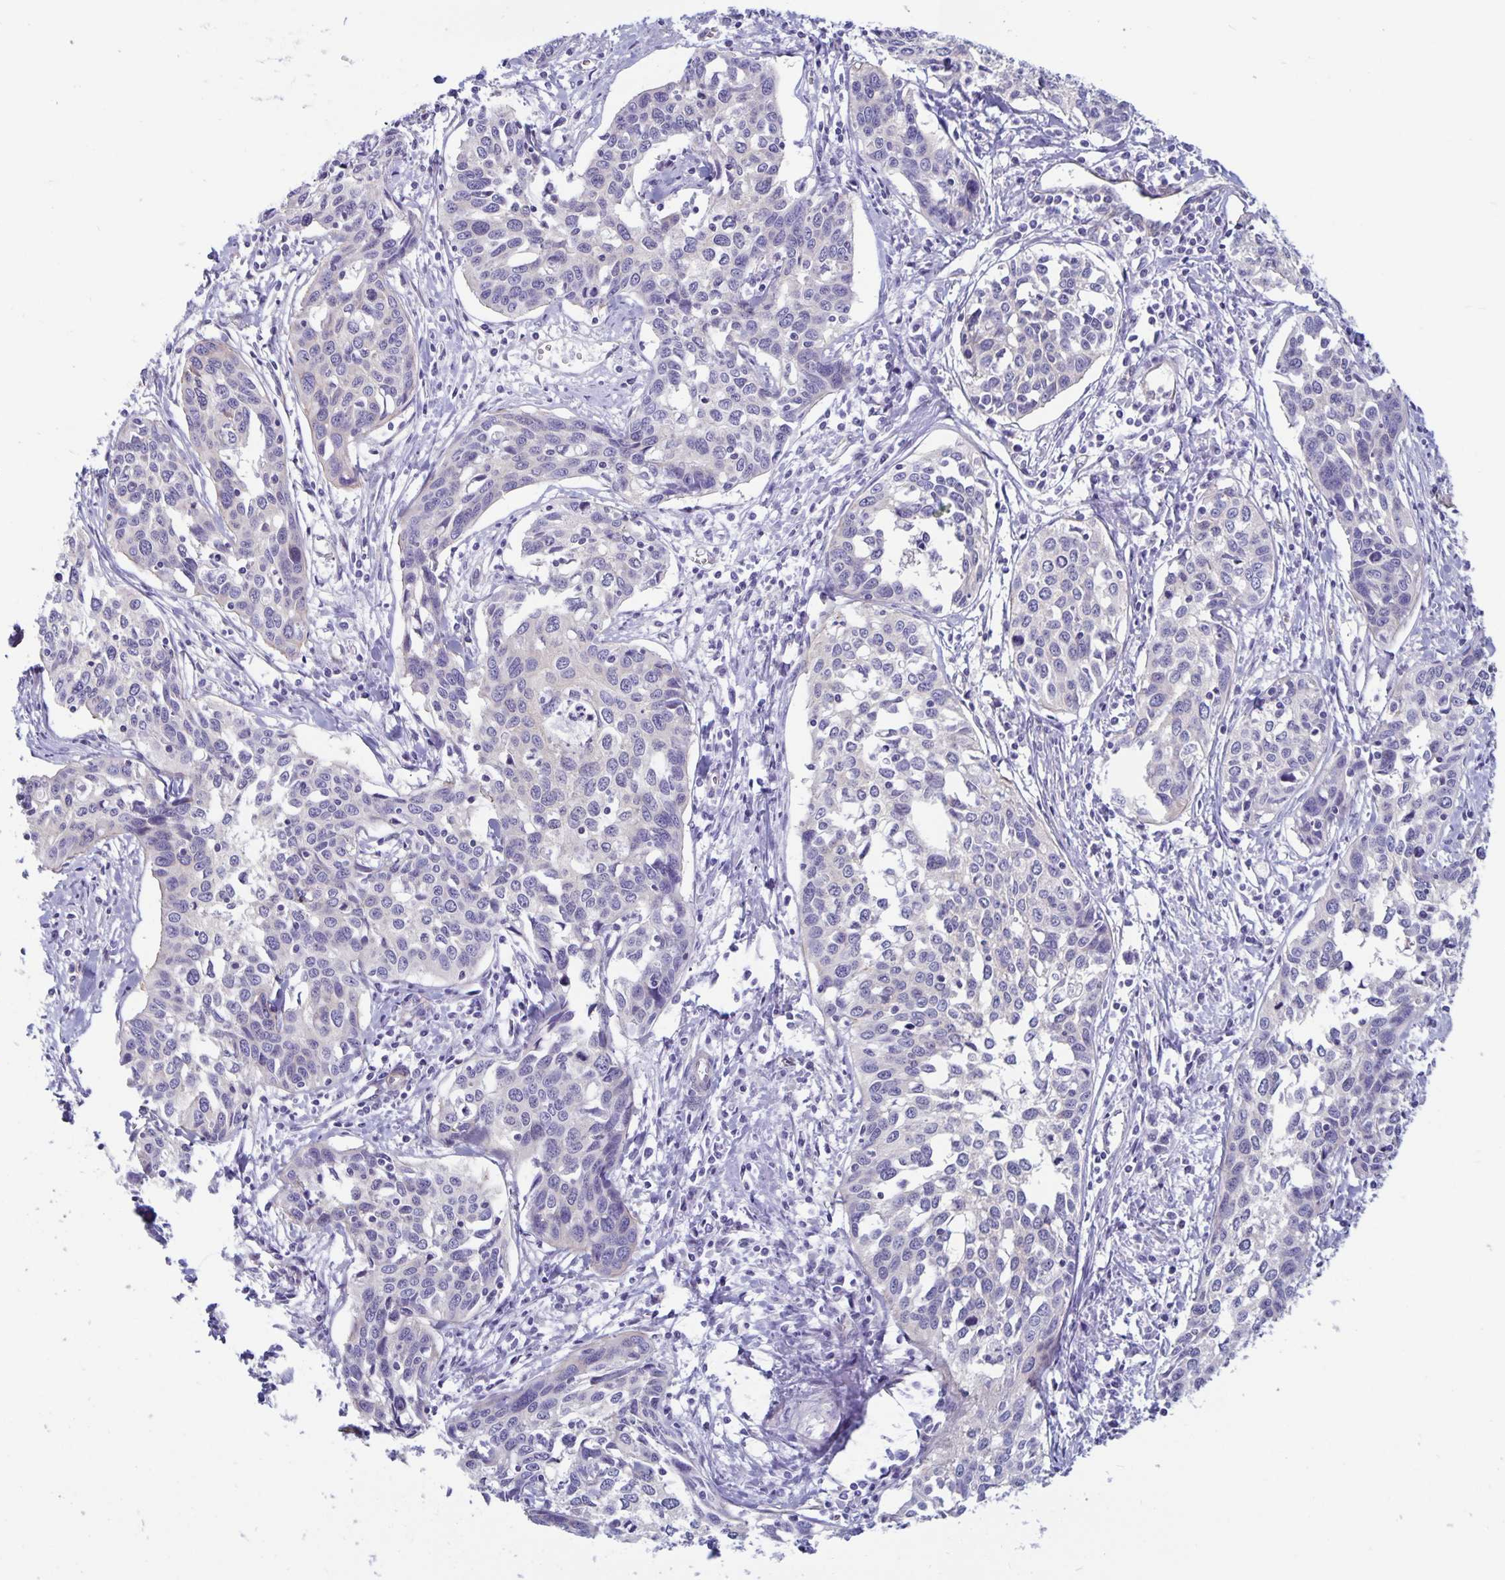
{"staining": {"intensity": "negative", "quantity": "none", "location": "none"}, "tissue": "cervical cancer", "cell_type": "Tumor cells", "image_type": "cancer", "snomed": [{"axis": "morphology", "description": "Squamous cell carcinoma, NOS"}, {"axis": "topography", "description": "Cervix"}], "caption": "Tumor cells are negative for brown protein staining in squamous cell carcinoma (cervical).", "gene": "PLCB3", "patient": {"sex": "female", "age": 31}}